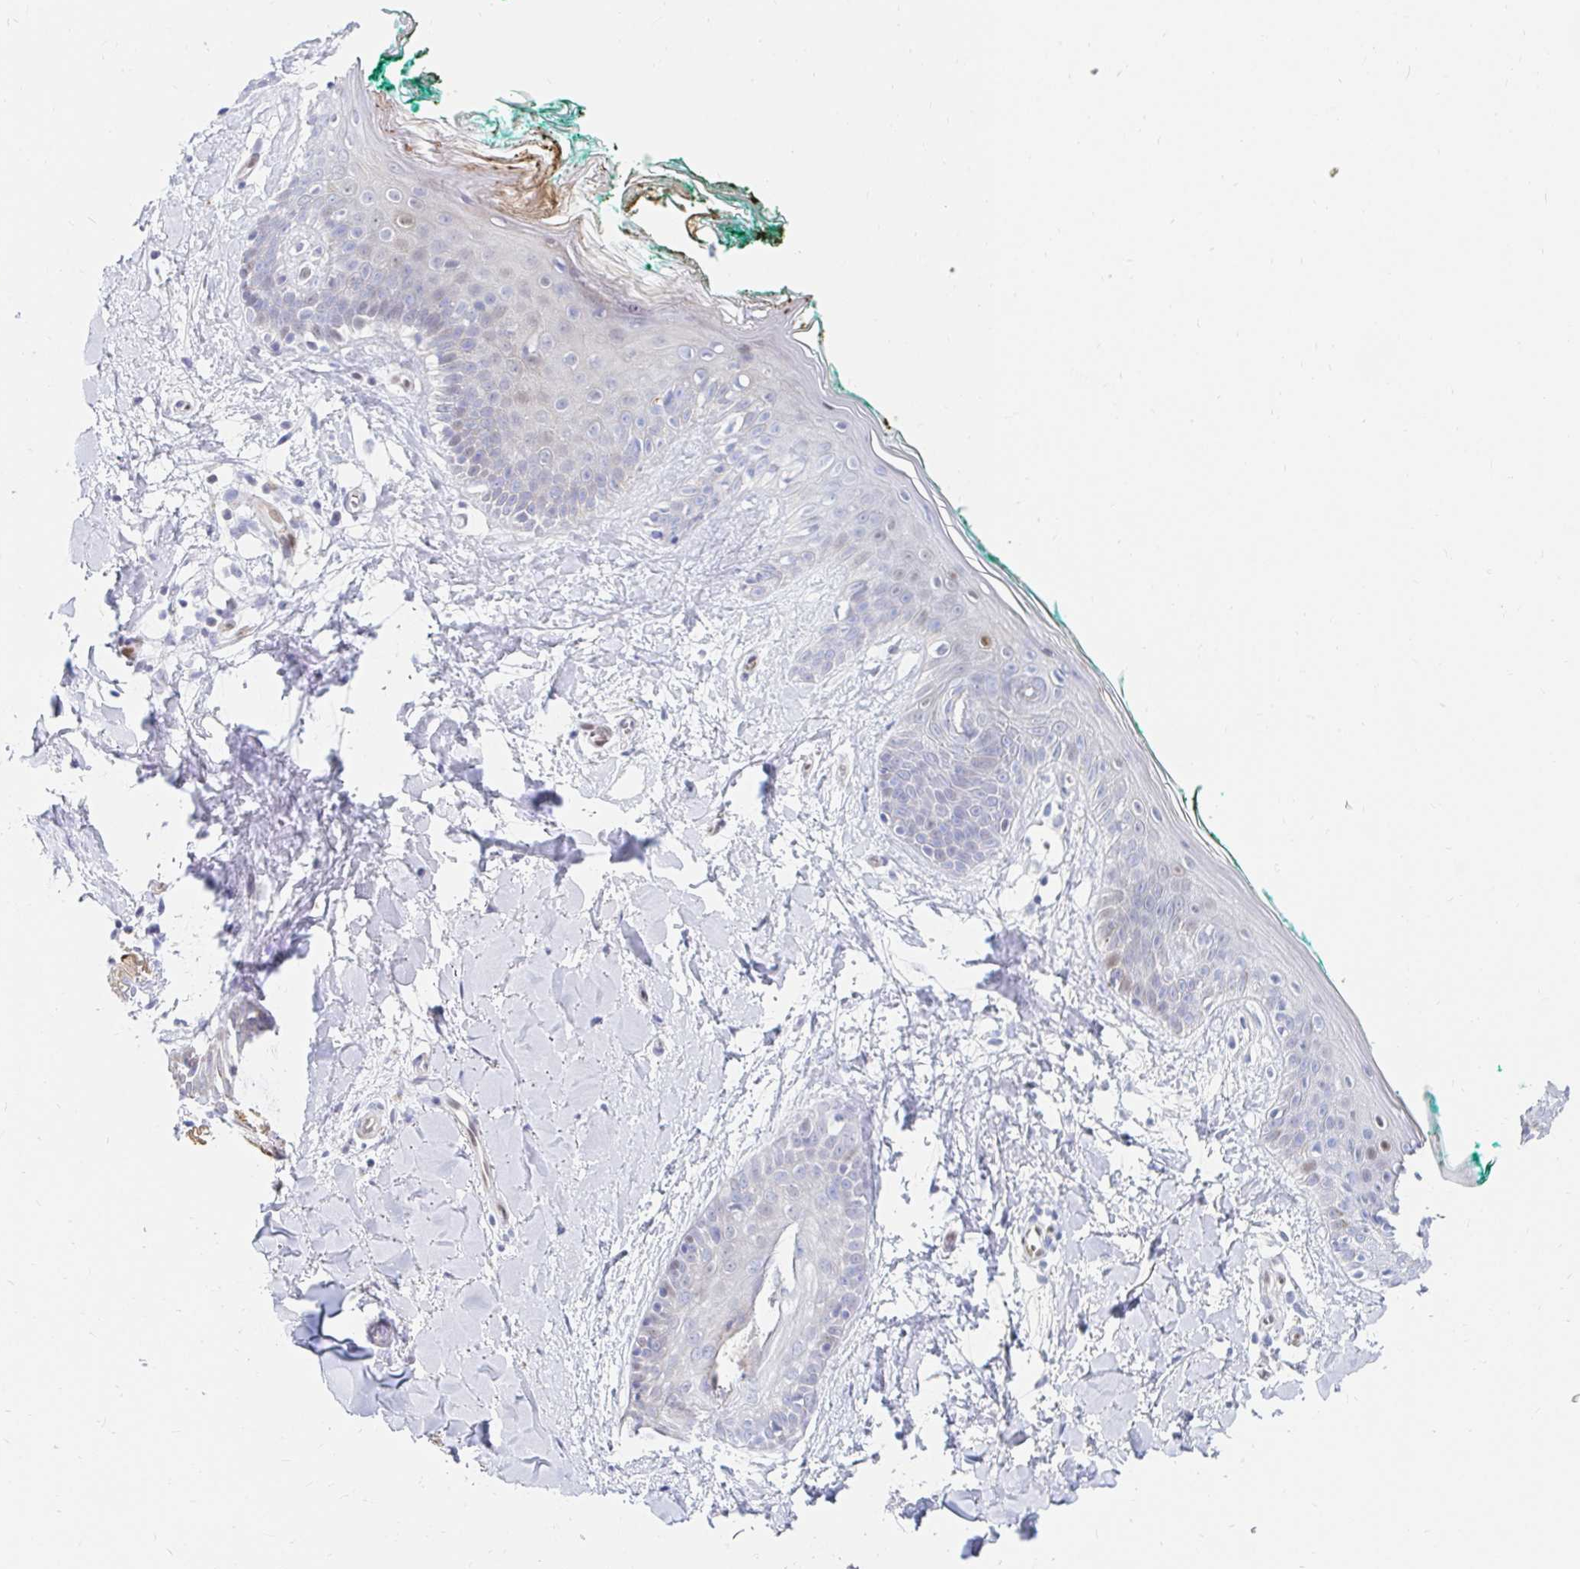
{"staining": {"intensity": "negative", "quantity": "none", "location": "none"}, "tissue": "skin", "cell_type": "Fibroblasts", "image_type": "normal", "snomed": [{"axis": "morphology", "description": "Normal tissue, NOS"}, {"axis": "topography", "description": "Skin"}], "caption": "DAB (3,3'-diaminobenzidine) immunohistochemical staining of benign skin reveals no significant staining in fibroblasts.", "gene": "HINFP", "patient": {"sex": "female", "age": 34}}